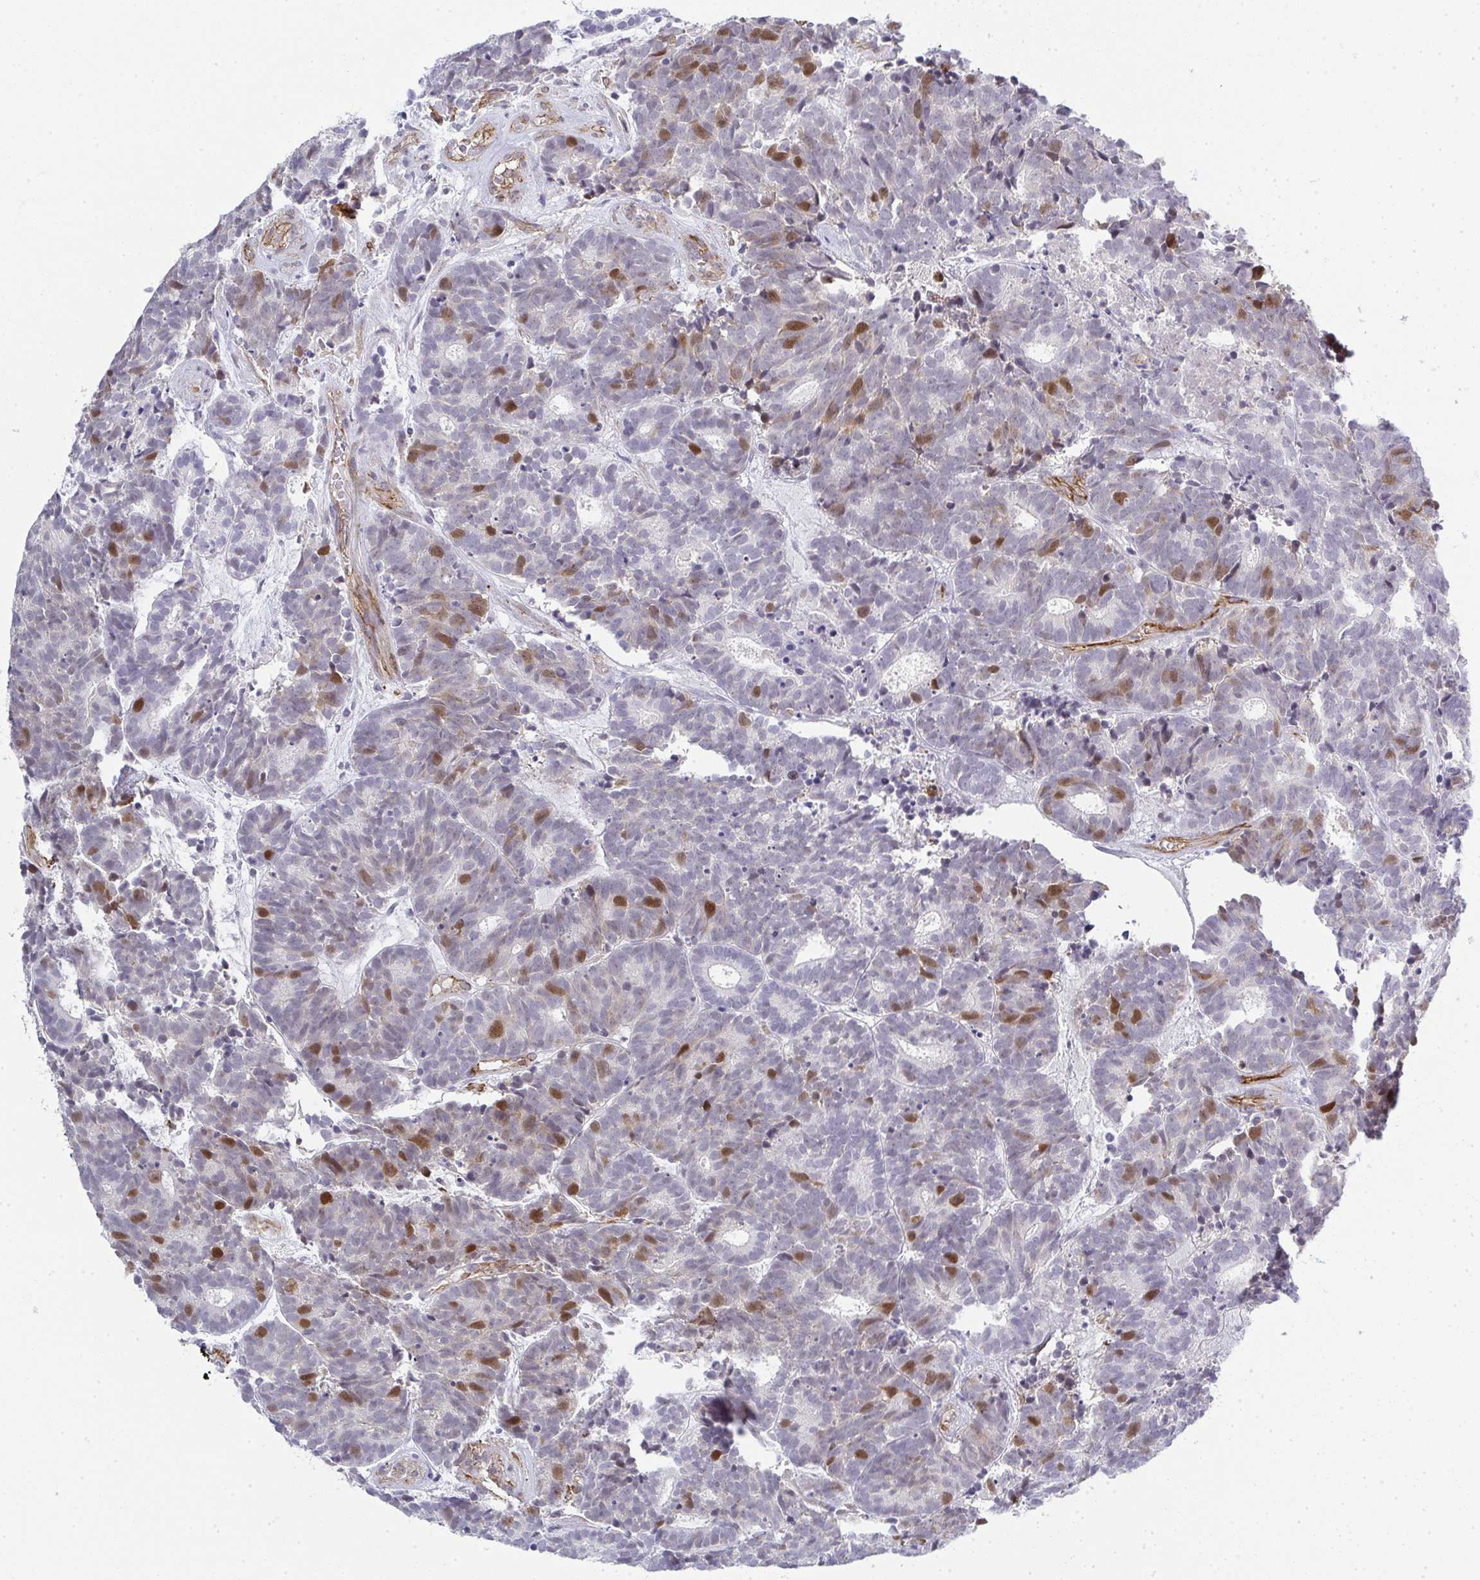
{"staining": {"intensity": "moderate", "quantity": "<25%", "location": "nuclear"}, "tissue": "head and neck cancer", "cell_type": "Tumor cells", "image_type": "cancer", "snomed": [{"axis": "morphology", "description": "Adenocarcinoma, NOS"}, {"axis": "topography", "description": "Head-Neck"}], "caption": "DAB (3,3'-diaminobenzidine) immunohistochemical staining of human head and neck cancer (adenocarcinoma) reveals moderate nuclear protein staining in about <25% of tumor cells. (DAB IHC, brown staining for protein, blue staining for nuclei).", "gene": "UBE2S", "patient": {"sex": "female", "age": 81}}